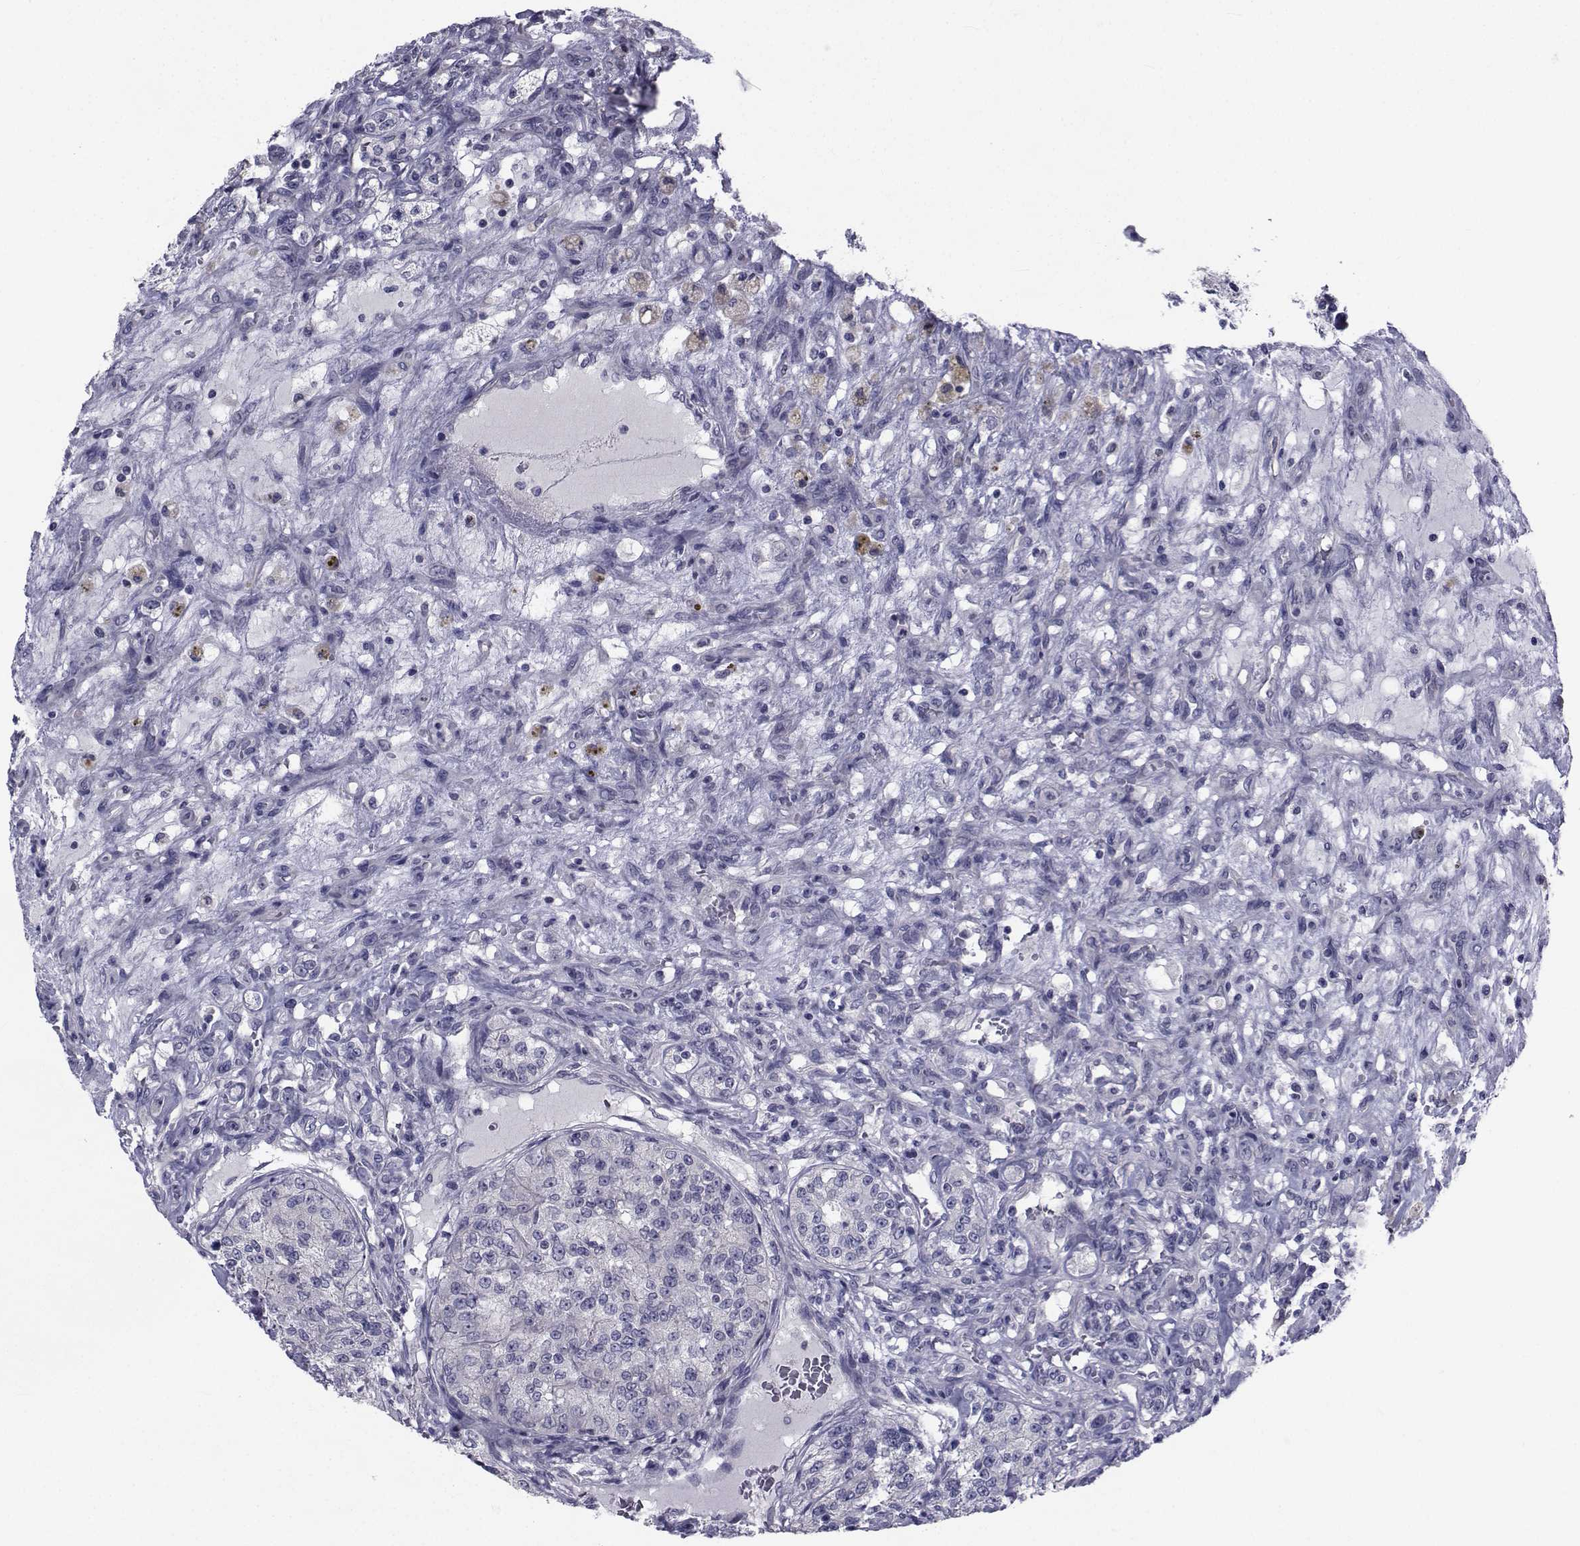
{"staining": {"intensity": "negative", "quantity": "none", "location": "none"}, "tissue": "renal cancer", "cell_type": "Tumor cells", "image_type": "cancer", "snomed": [{"axis": "morphology", "description": "Adenocarcinoma, NOS"}, {"axis": "topography", "description": "Kidney"}], "caption": "Protein analysis of renal cancer (adenocarcinoma) demonstrates no significant staining in tumor cells. The staining was performed using DAB (3,3'-diaminobenzidine) to visualize the protein expression in brown, while the nuclei were stained in blue with hematoxylin (Magnification: 20x).", "gene": "CHRNA1", "patient": {"sex": "female", "age": 63}}